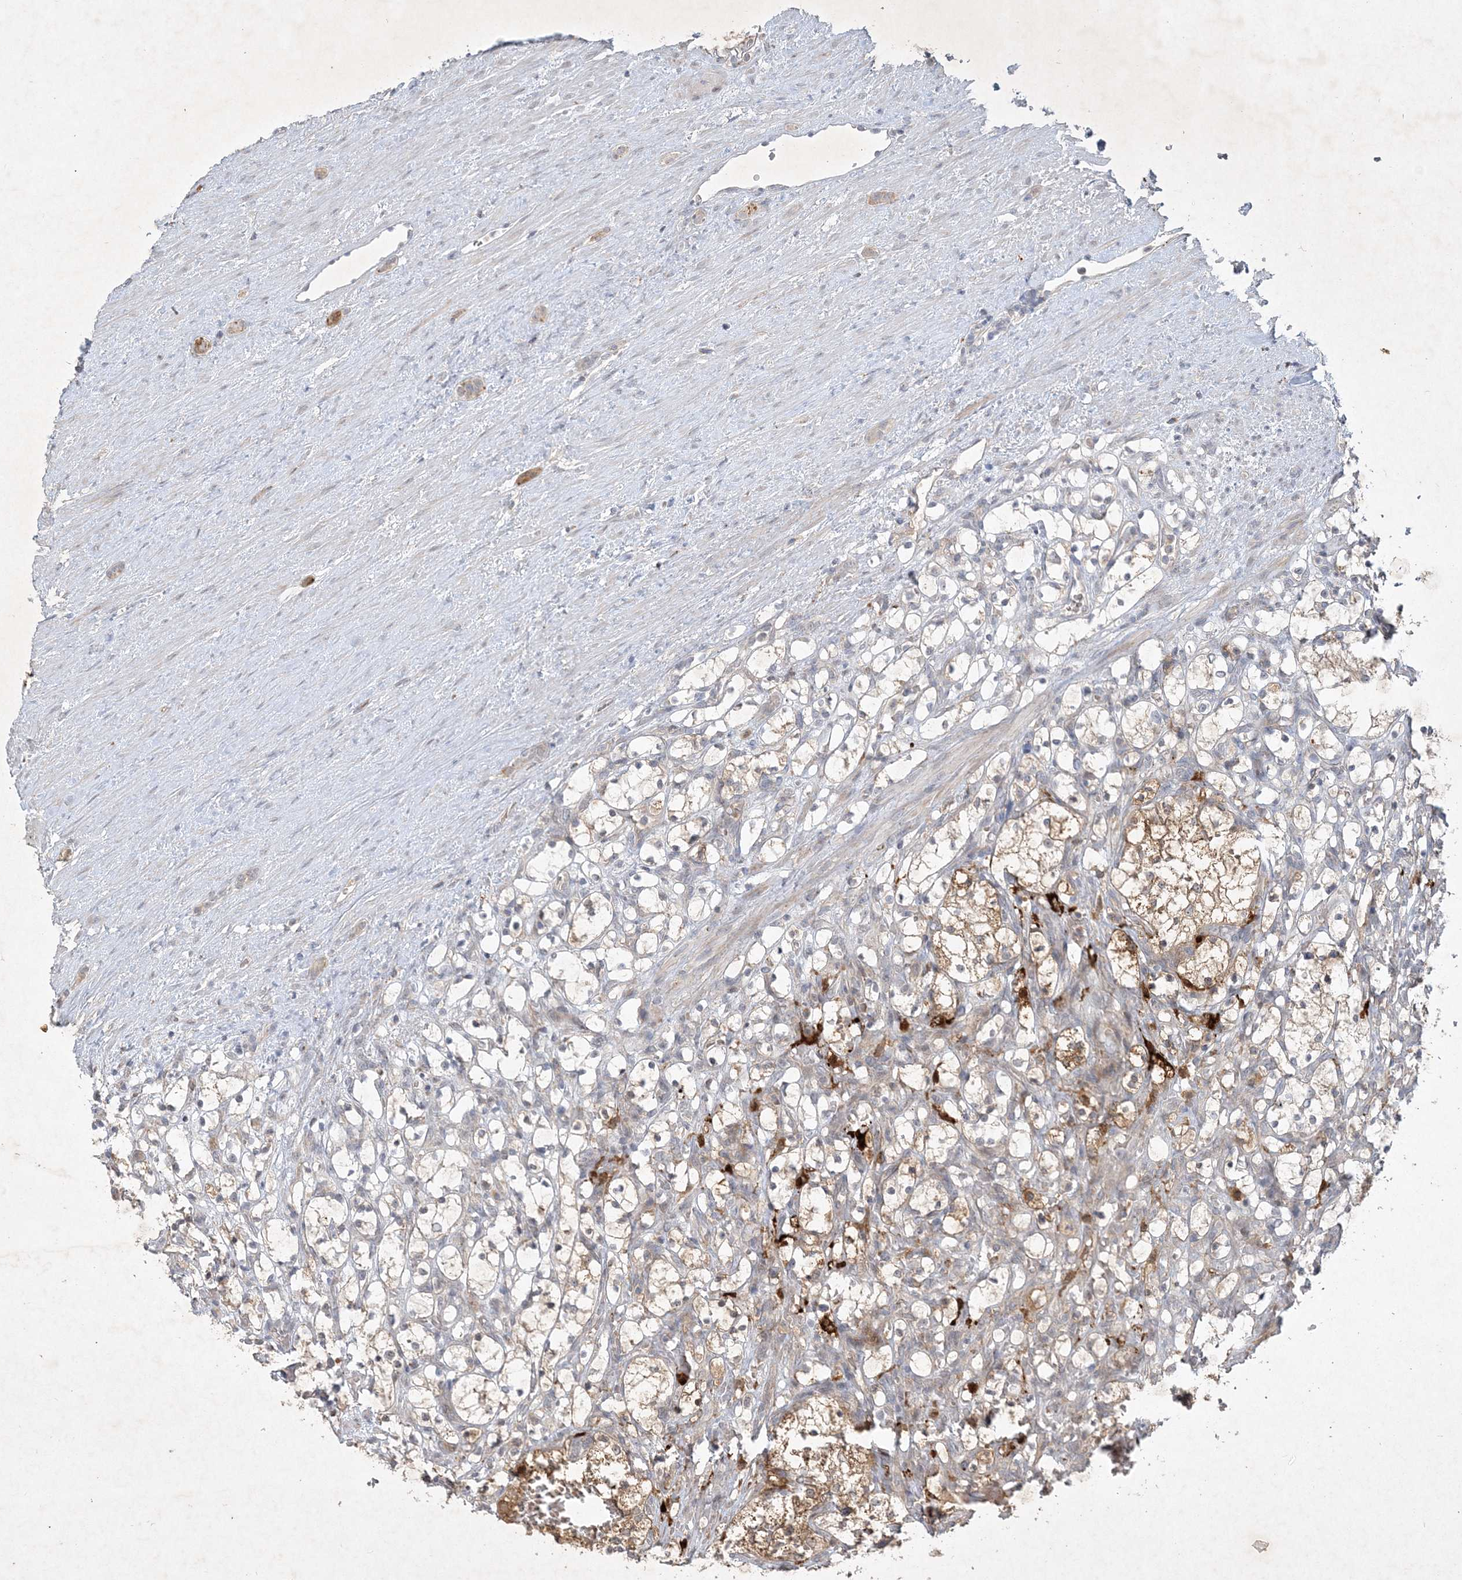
{"staining": {"intensity": "moderate", "quantity": "25%-75%", "location": "cytoplasmic/membranous"}, "tissue": "renal cancer", "cell_type": "Tumor cells", "image_type": "cancer", "snomed": [{"axis": "morphology", "description": "Adenocarcinoma, NOS"}, {"axis": "topography", "description": "Kidney"}], "caption": "About 25%-75% of tumor cells in human renal cancer (adenocarcinoma) display moderate cytoplasmic/membranous protein staining as visualized by brown immunohistochemical staining.", "gene": "THG1L", "patient": {"sex": "female", "age": 69}}